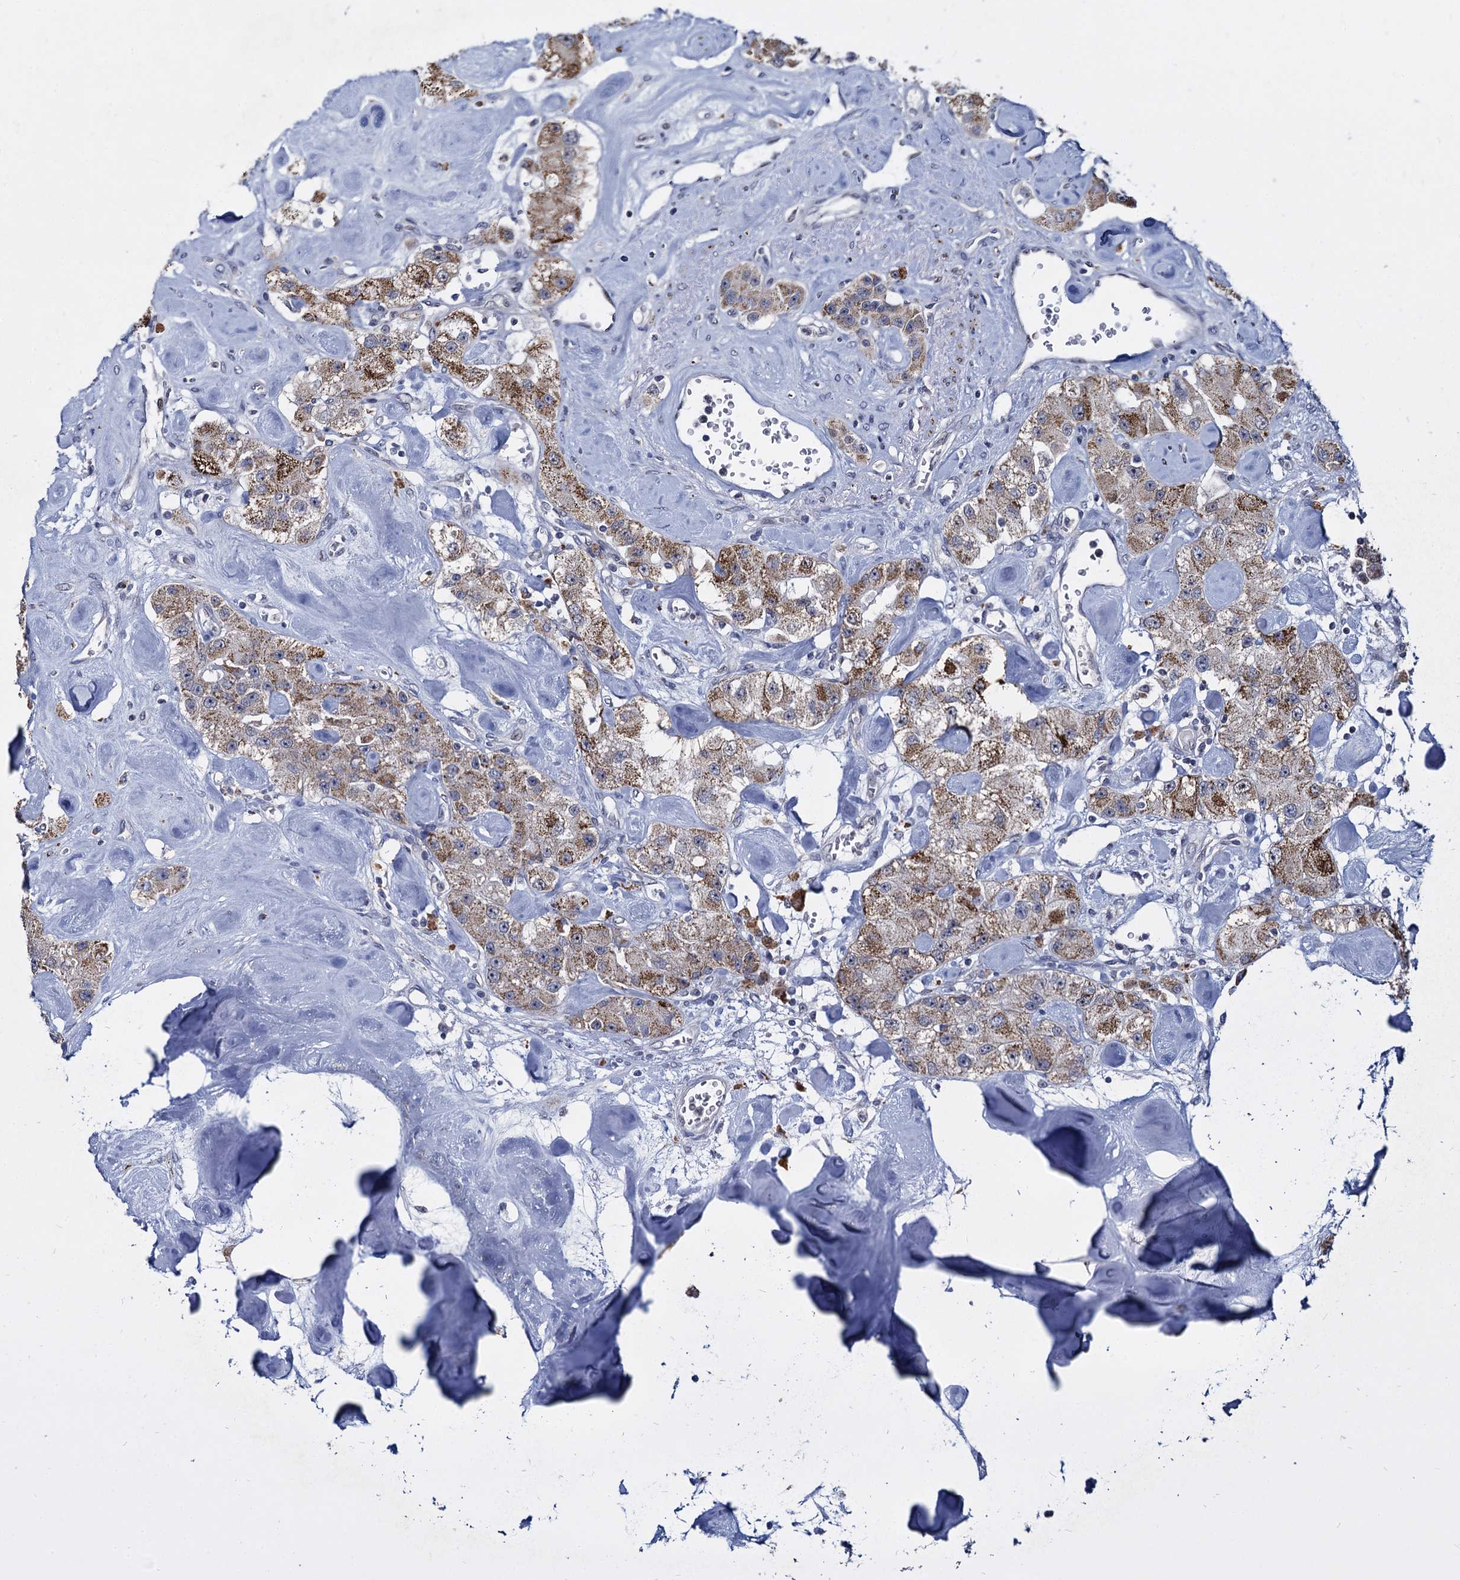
{"staining": {"intensity": "moderate", "quantity": ">75%", "location": "cytoplasmic/membranous"}, "tissue": "carcinoid", "cell_type": "Tumor cells", "image_type": "cancer", "snomed": [{"axis": "morphology", "description": "Carcinoid, malignant, NOS"}, {"axis": "topography", "description": "Pancreas"}], "caption": "Immunohistochemical staining of carcinoid shows moderate cytoplasmic/membranous protein expression in about >75% of tumor cells.", "gene": "RPUSD4", "patient": {"sex": "male", "age": 41}}